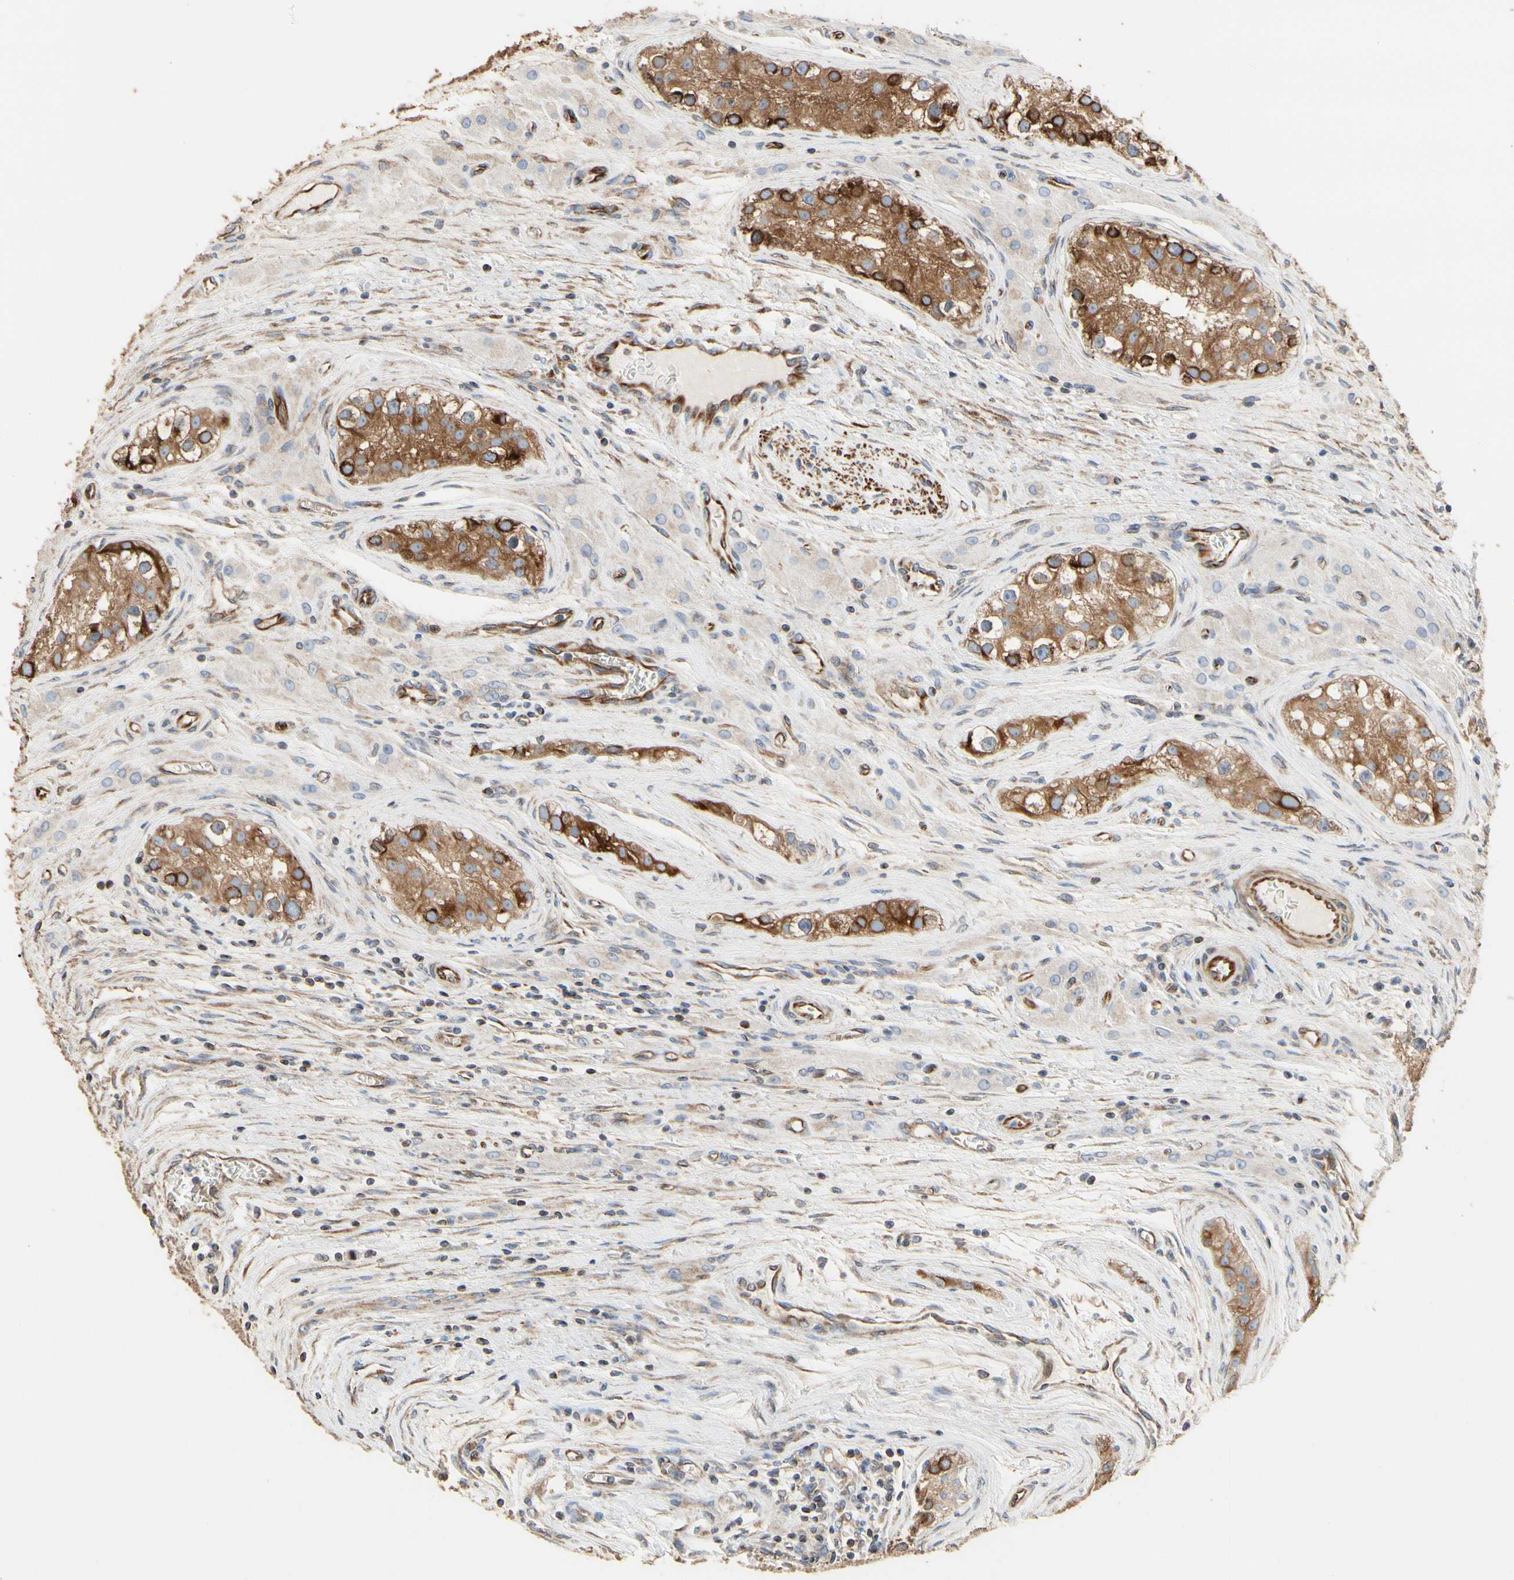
{"staining": {"intensity": "moderate", "quantity": "25%-75%", "location": "cytoplasmic/membranous"}, "tissue": "testis cancer", "cell_type": "Tumor cells", "image_type": "cancer", "snomed": [{"axis": "morphology", "description": "Carcinoma, Embryonal, NOS"}, {"axis": "topography", "description": "Testis"}], "caption": "Testis embryonal carcinoma stained for a protein shows moderate cytoplasmic/membranous positivity in tumor cells.", "gene": "TUBA1A", "patient": {"sex": "male", "age": 28}}